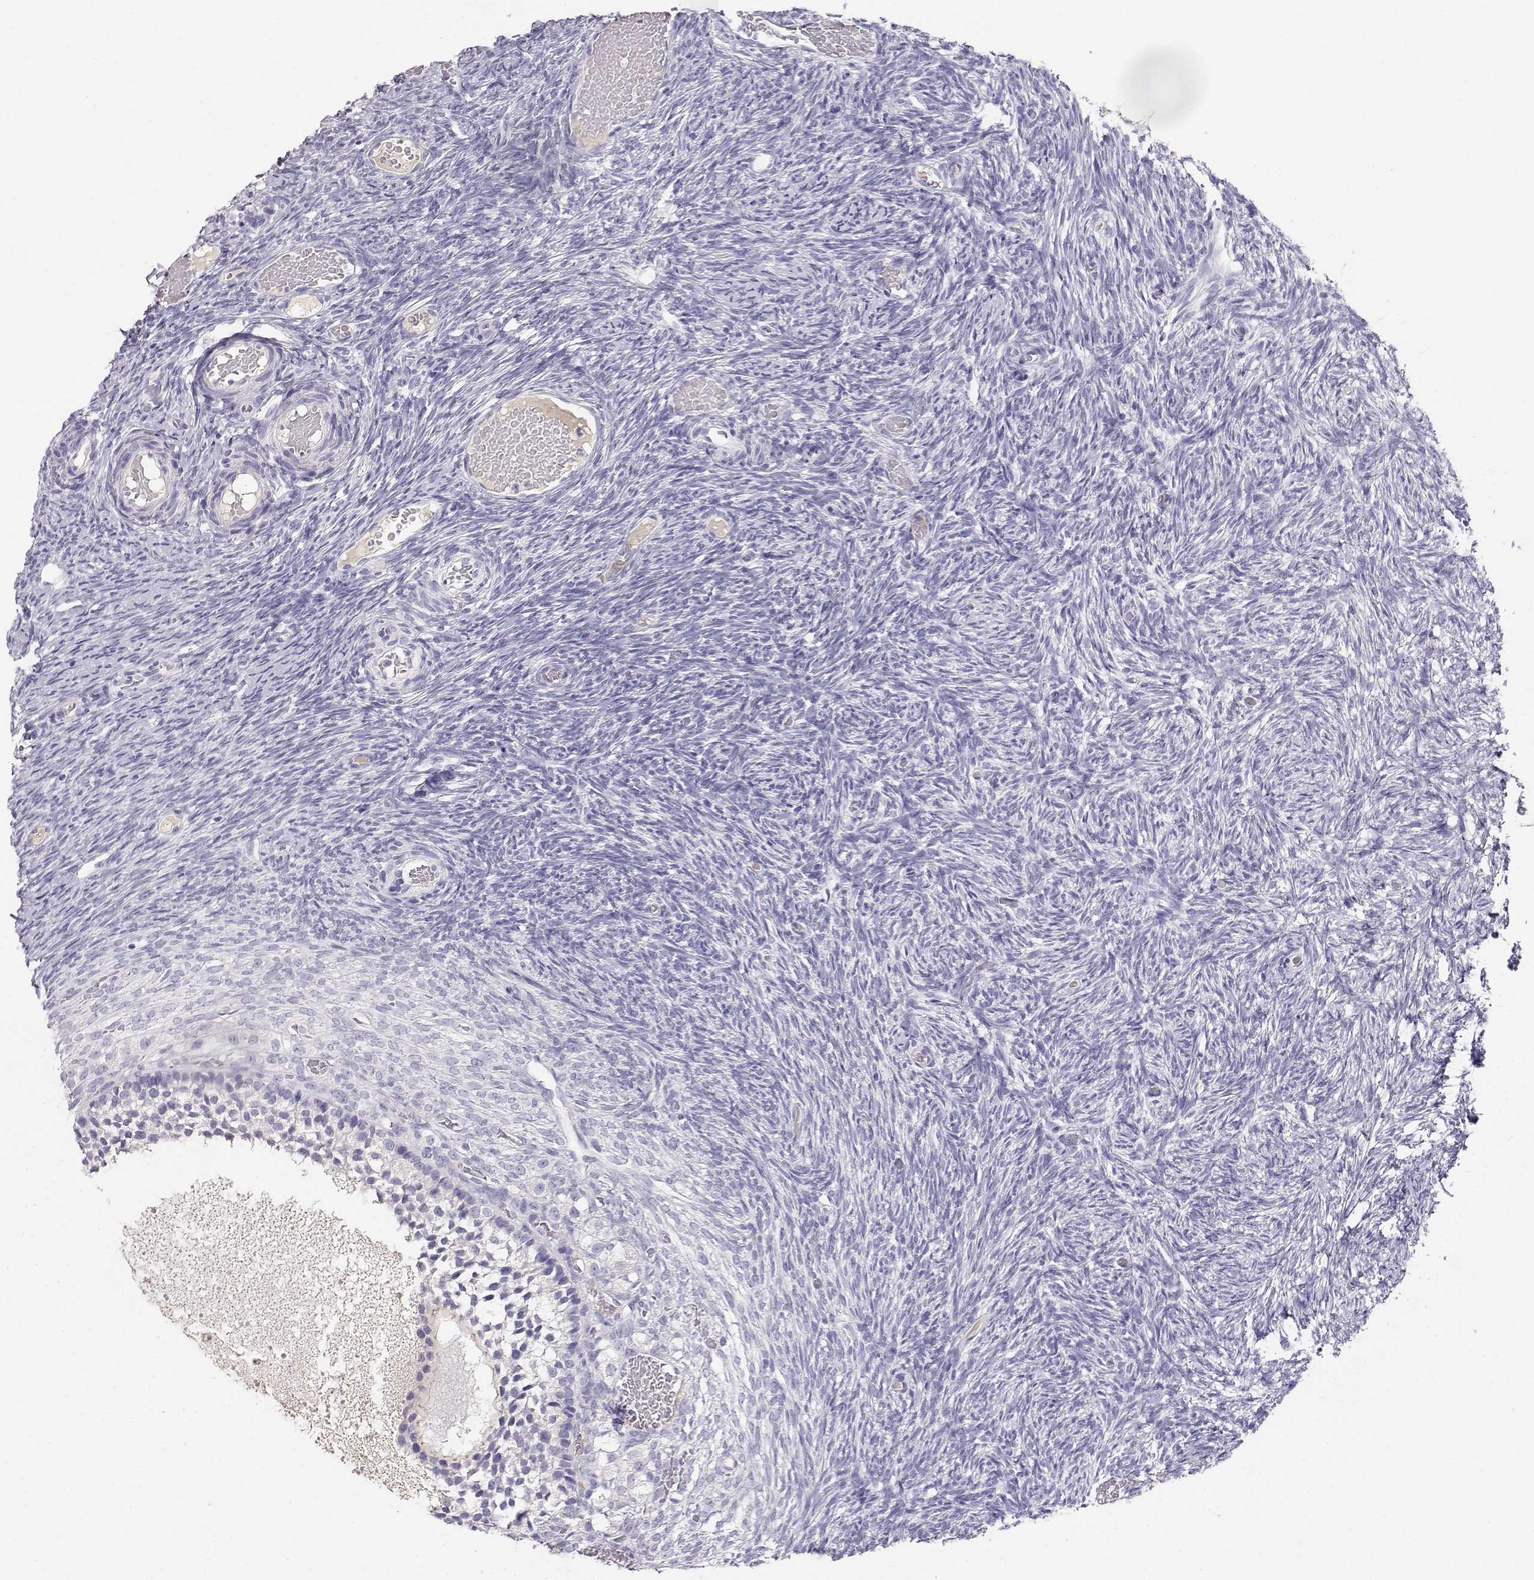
{"staining": {"intensity": "negative", "quantity": "none", "location": "none"}, "tissue": "ovary", "cell_type": "Follicle cells", "image_type": "normal", "snomed": [{"axis": "morphology", "description": "Normal tissue, NOS"}, {"axis": "topography", "description": "Ovary"}], "caption": "This is an IHC photomicrograph of normal human ovary. There is no expression in follicle cells.", "gene": "GPR174", "patient": {"sex": "female", "age": 39}}